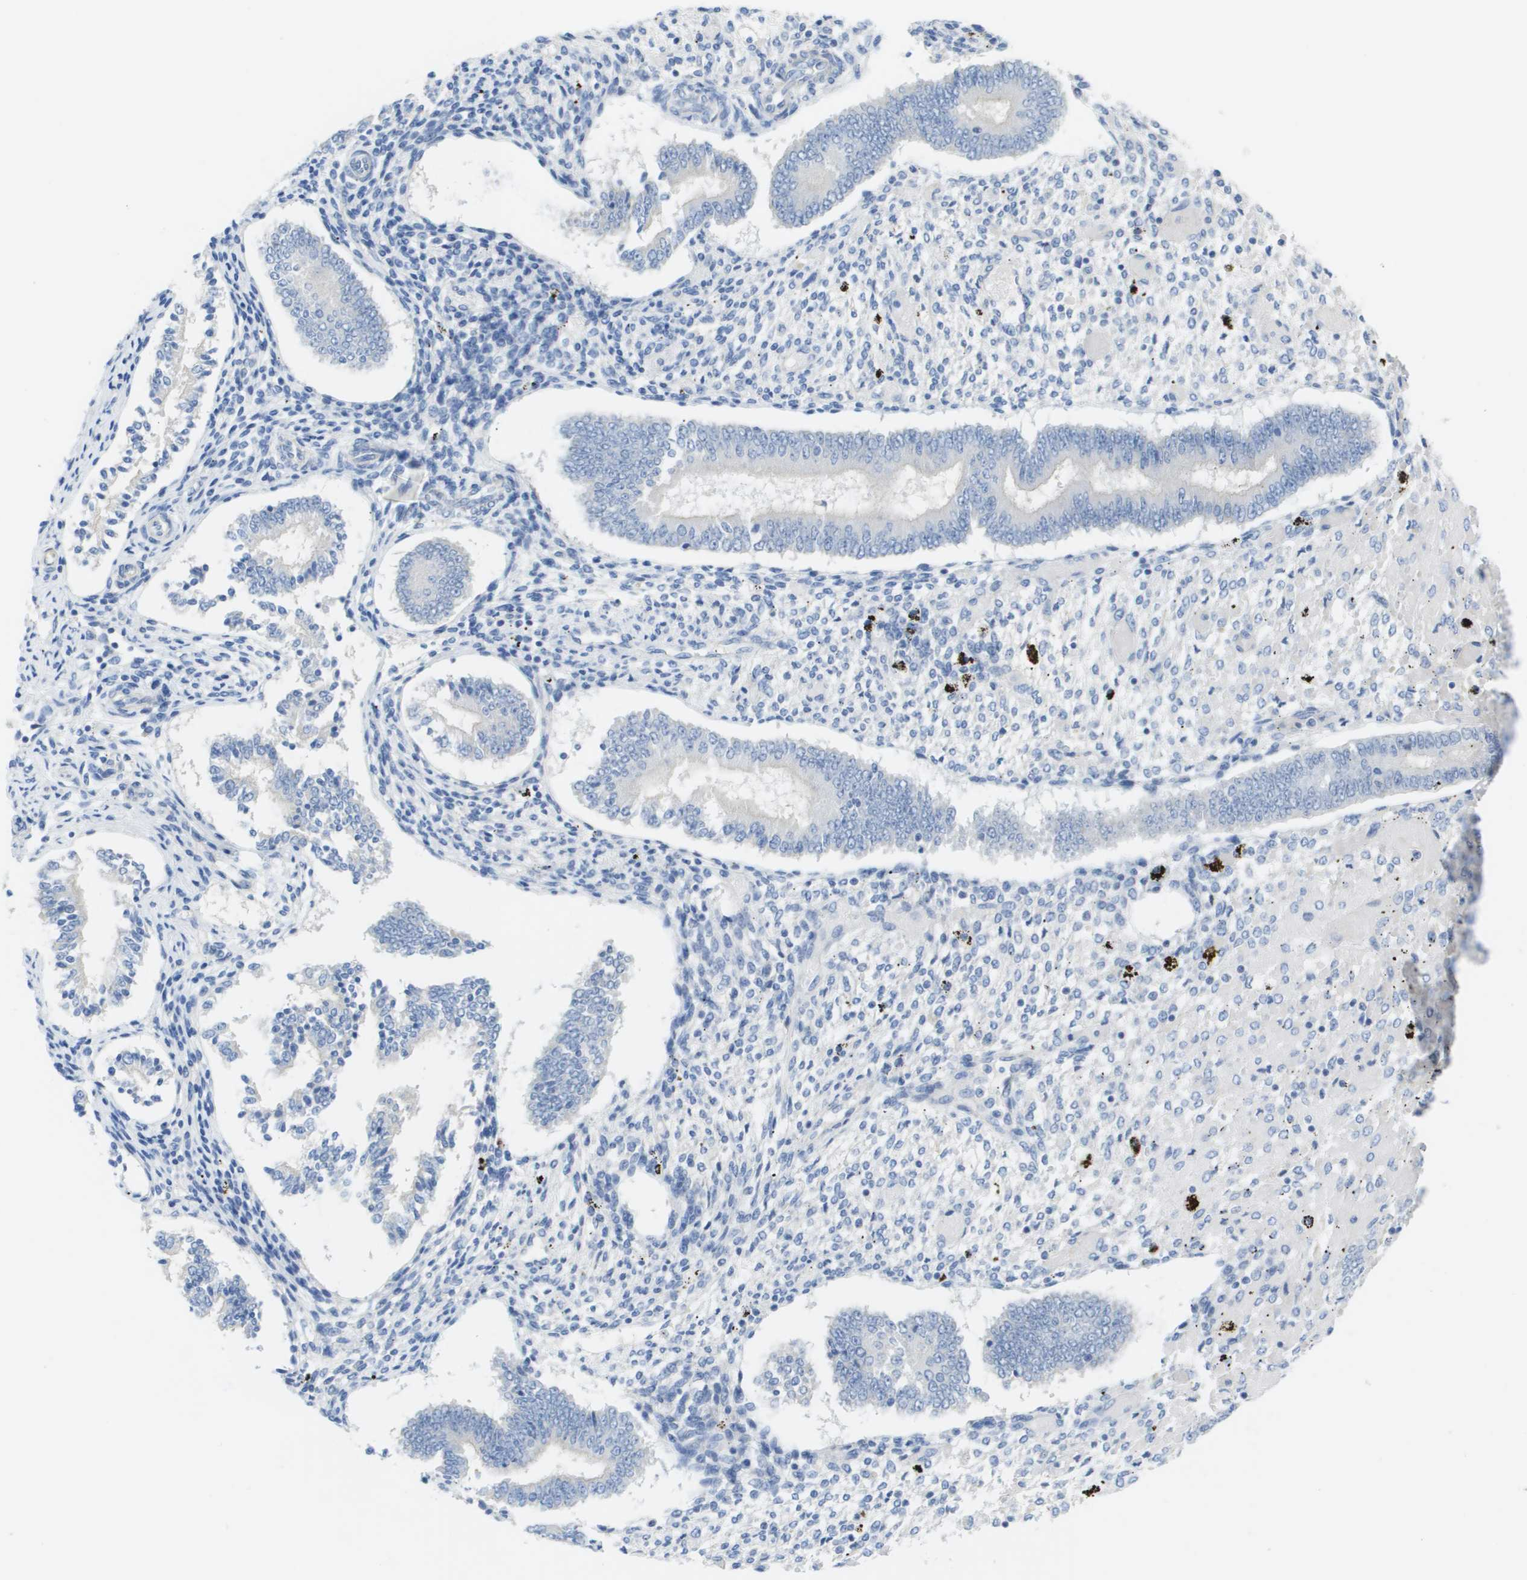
{"staining": {"intensity": "negative", "quantity": "none", "location": "none"}, "tissue": "endometrium", "cell_type": "Cells in endometrial stroma", "image_type": "normal", "snomed": [{"axis": "morphology", "description": "Normal tissue, NOS"}, {"axis": "topography", "description": "Endometrium"}], "caption": "The micrograph displays no staining of cells in endometrial stroma in normal endometrium. The staining is performed using DAB (3,3'-diaminobenzidine) brown chromogen with nuclei counter-stained in using hematoxylin.", "gene": "MYL3", "patient": {"sex": "female", "age": 42}}